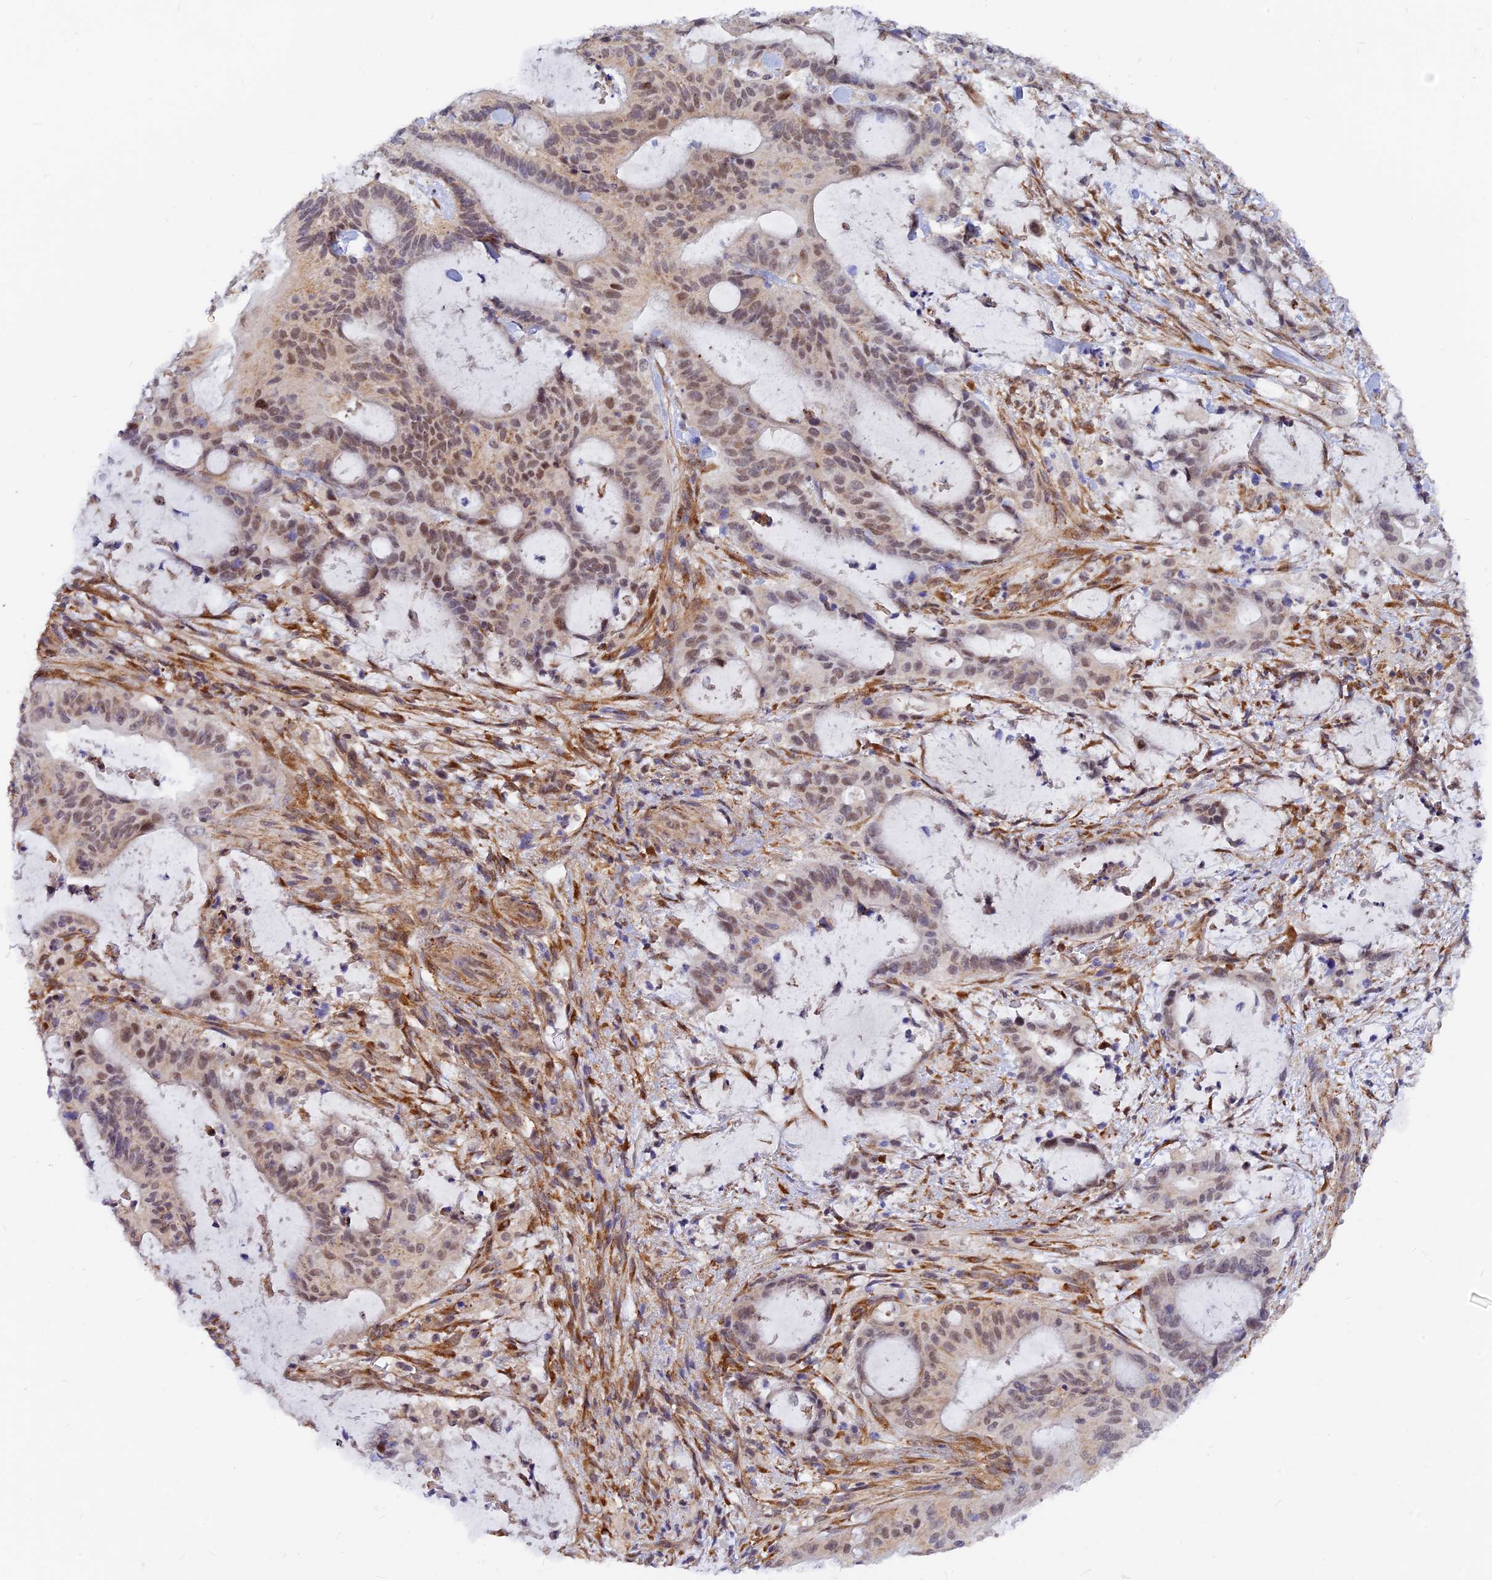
{"staining": {"intensity": "weak", "quantity": "25%-75%", "location": "nuclear"}, "tissue": "liver cancer", "cell_type": "Tumor cells", "image_type": "cancer", "snomed": [{"axis": "morphology", "description": "Normal tissue, NOS"}, {"axis": "morphology", "description": "Cholangiocarcinoma"}, {"axis": "topography", "description": "Liver"}, {"axis": "topography", "description": "Peripheral nerve tissue"}], "caption": "Immunohistochemistry (IHC) of human liver cholangiocarcinoma reveals low levels of weak nuclear positivity in about 25%-75% of tumor cells.", "gene": "VSTM2L", "patient": {"sex": "female", "age": 73}}